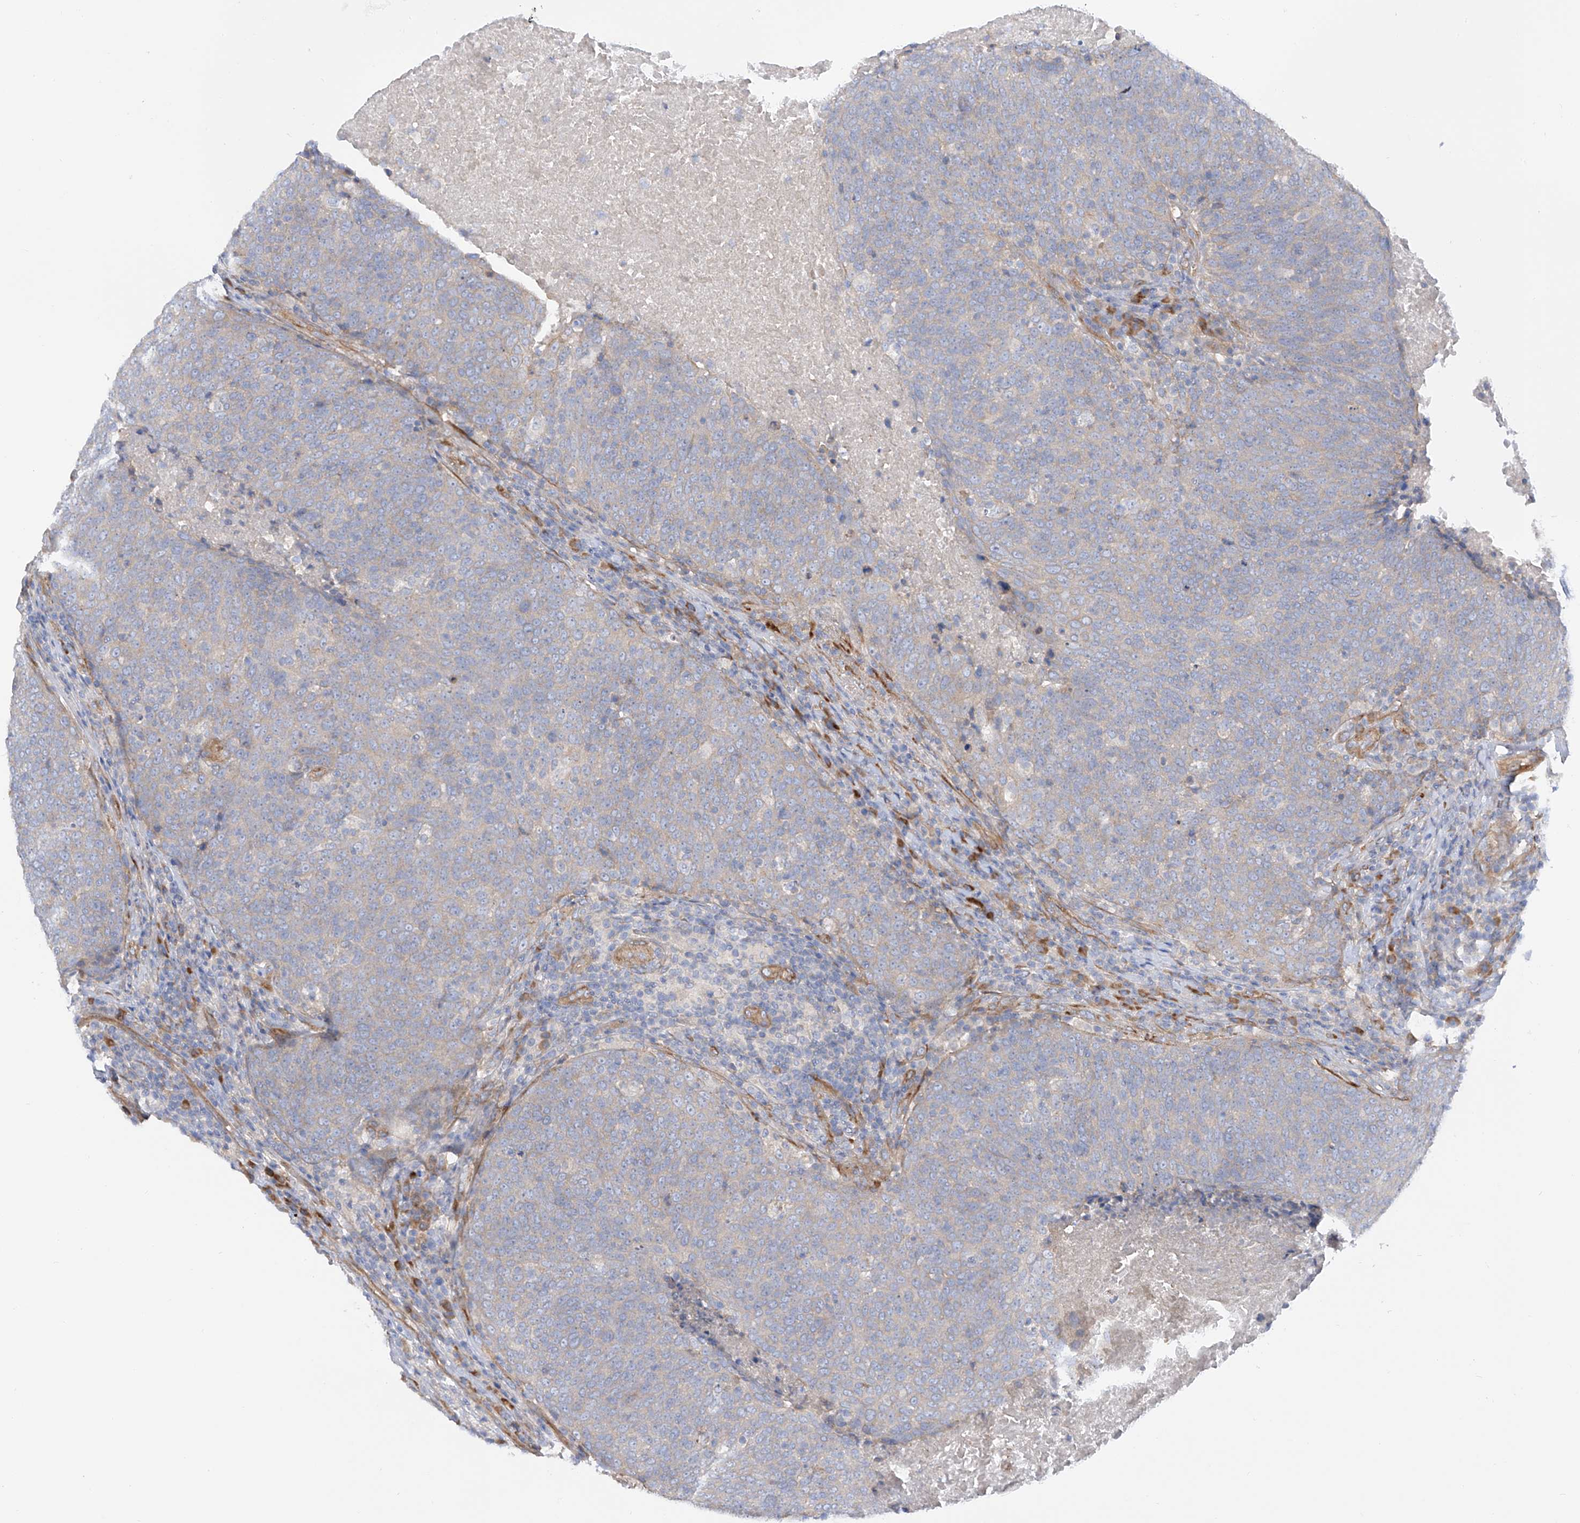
{"staining": {"intensity": "negative", "quantity": "none", "location": "none"}, "tissue": "head and neck cancer", "cell_type": "Tumor cells", "image_type": "cancer", "snomed": [{"axis": "morphology", "description": "Squamous cell carcinoma, NOS"}, {"axis": "morphology", "description": "Squamous cell carcinoma, metastatic, NOS"}, {"axis": "topography", "description": "Lymph node"}, {"axis": "topography", "description": "Head-Neck"}], "caption": "A high-resolution image shows IHC staining of head and neck cancer, which demonstrates no significant staining in tumor cells. (DAB (3,3'-diaminobenzidine) immunohistochemistry (IHC) with hematoxylin counter stain).", "gene": "LCA5", "patient": {"sex": "male", "age": 62}}